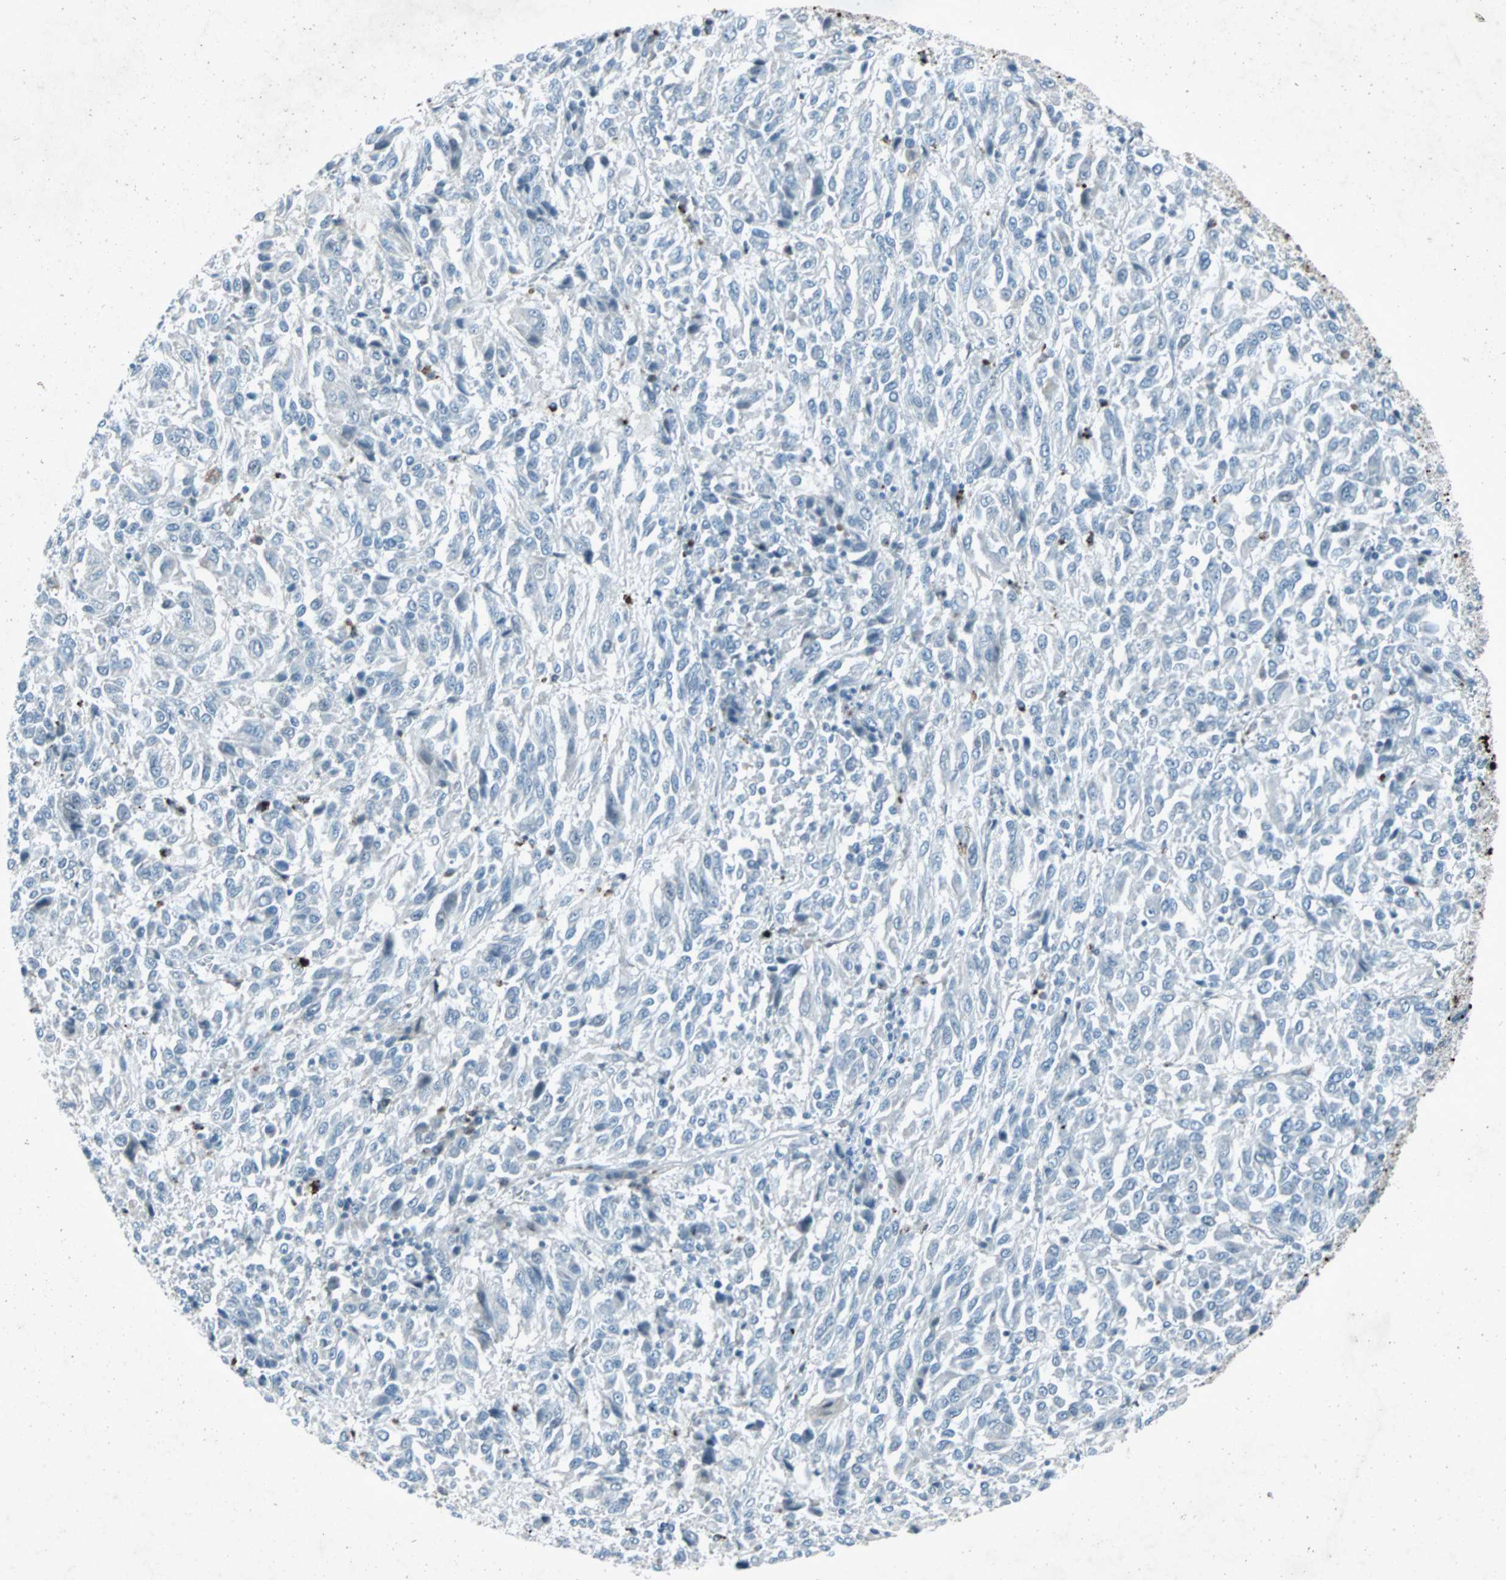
{"staining": {"intensity": "negative", "quantity": "none", "location": "none"}, "tissue": "melanoma", "cell_type": "Tumor cells", "image_type": "cancer", "snomed": [{"axis": "morphology", "description": "Malignant melanoma, Metastatic site"}, {"axis": "topography", "description": "Lung"}], "caption": "This is an immunohistochemistry photomicrograph of human melanoma. There is no expression in tumor cells.", "gene": "LANCL3", "patient": {"sex": "male", "age": 64}}